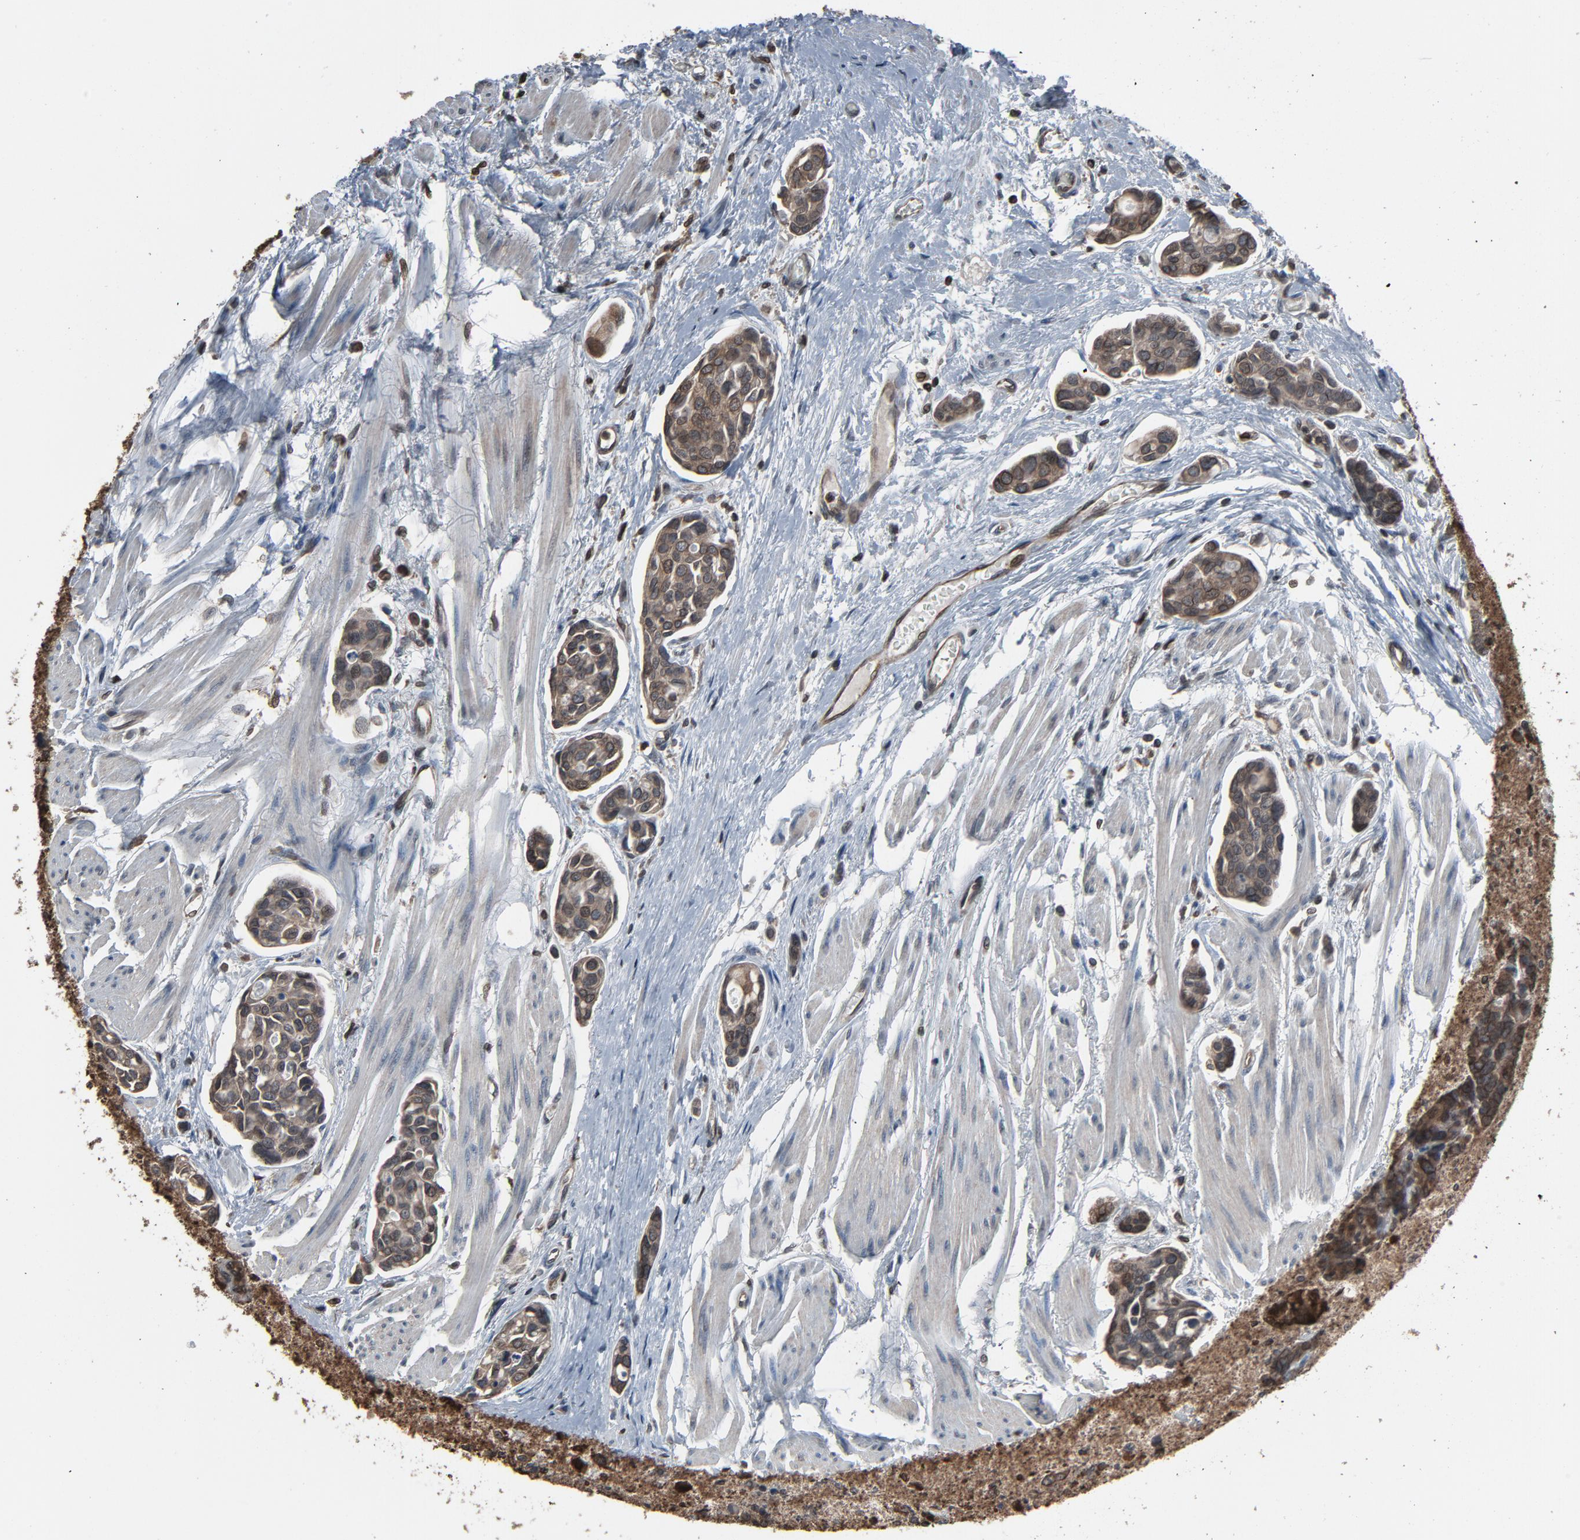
{"staining": {"intensity": "weak", "quantity": "25%-75%", "location": "cytoplasmic/membranous,nuclear"}, "tissue": "urothelial cancer", "cell_type": "Tumor cells", "image_type": "cancer", "snomed": [{"axis": "morphology", "description": "Urothelial carcinoma, High grade"}, {"axis": "topography", "description": "Urinary bladder"}], "caption": "Tumor cells display low levels of weak cytoplasmic/membranous and nuclear expression in approximately 25%-75% of cells in high-grade urothelial carcinoma.", "gene": "UBE2D1", "patient": {"sex": "male", "age": 78}}